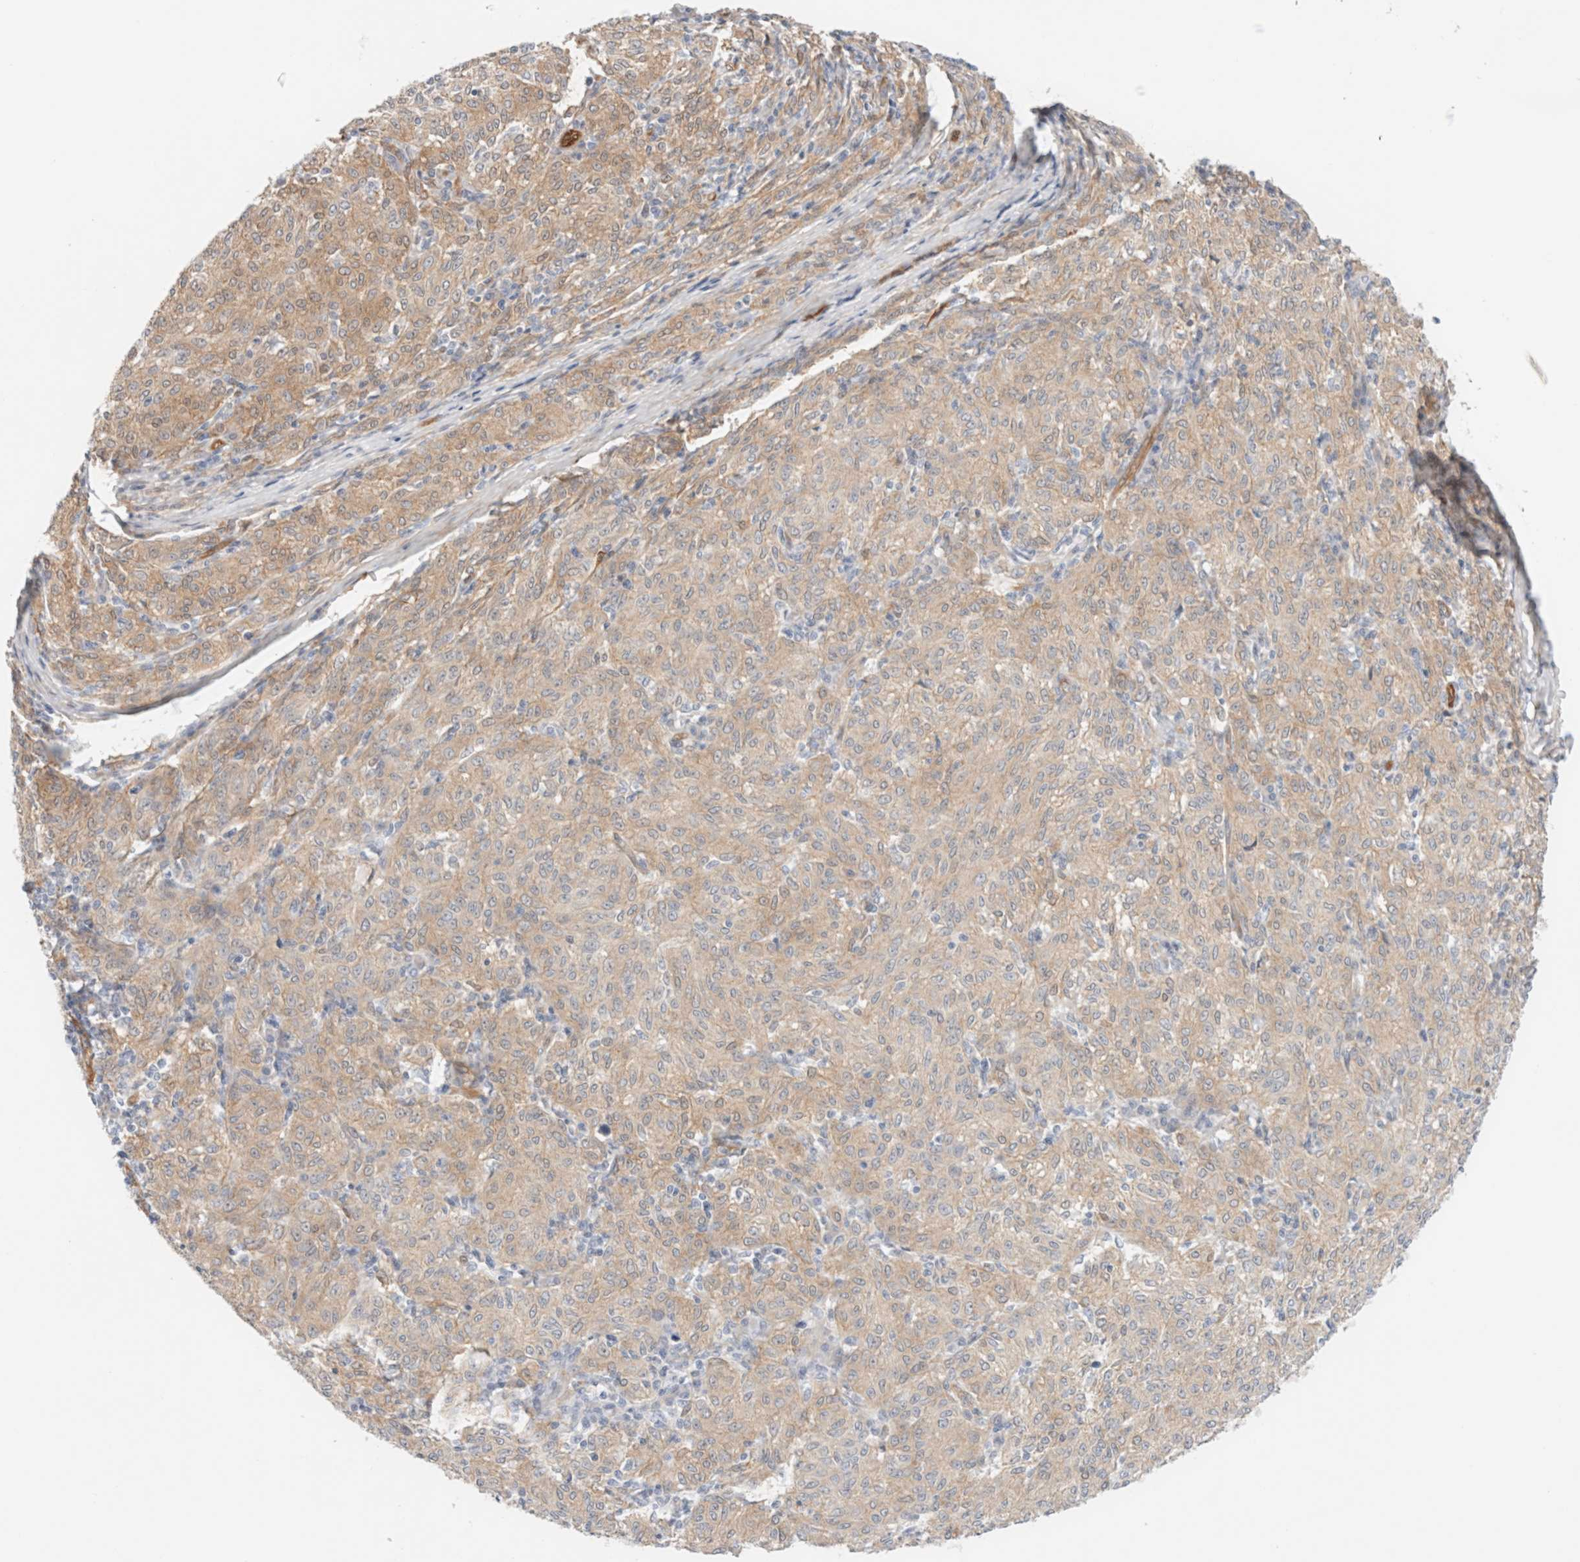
{"staining": {"intensity": "weak", "quantity": ">75%", "location": "cytoplasmic/membranous"}, "tissue": "melanoma", "cell_type": "Tumor cells", "image_type": "cancer", "snomed": [{"axis": "morphology", "description": "Malignant melanoma, NOS"}, {"axis": "topography", "description": "Skin"}], "caption": "This is an image of IHC staining of malignant melanoma, which shows weak expression in the cytoplasmic/membranous of tumor cells.", "gene": "LMCD1", "patient": {"sex": "female", "age": 72}}